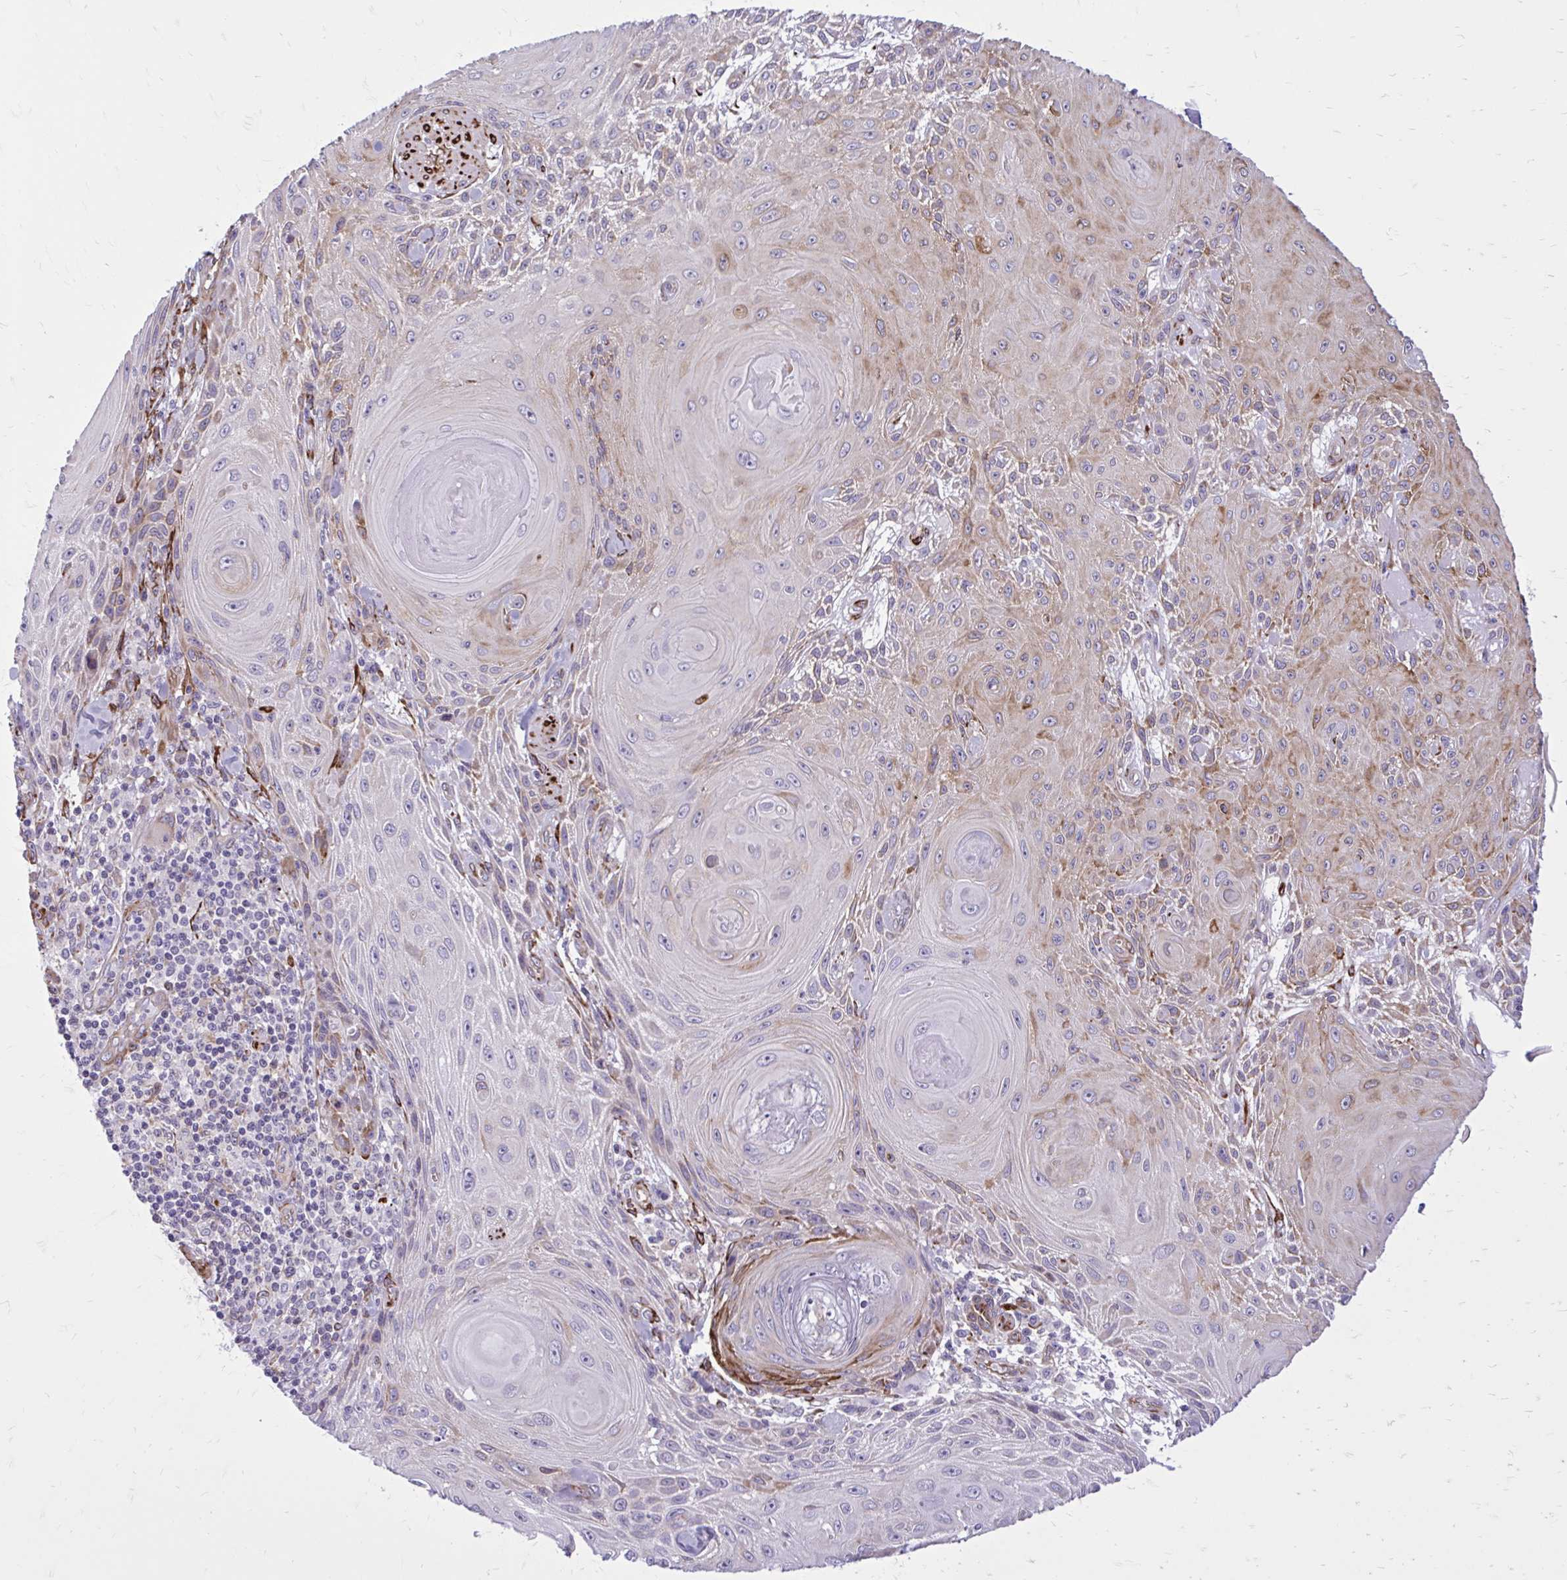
{"staining": {"intensity": "weak", "quantity": "25%-75%", "location": "cytoplasmic/membranous"}, "tissue": "skin cancer", "cell_type": "Tumor cells", "image_type": "cancer", "snomed": [{"axis": "morphology", "description": "Squamous cell carcinoma, NOS"}, {"axis": "topography", "description": "Skin"}], "caption": "Immunohistochemical staining of human squamous cell carcinoma (skin) reveals low levels of weak cytoplasmic/membranous protein staining in approximately 25%-75% of tumor cells.", "gene": "BEND5", "patient": {"sex": "male", "age": 88}}